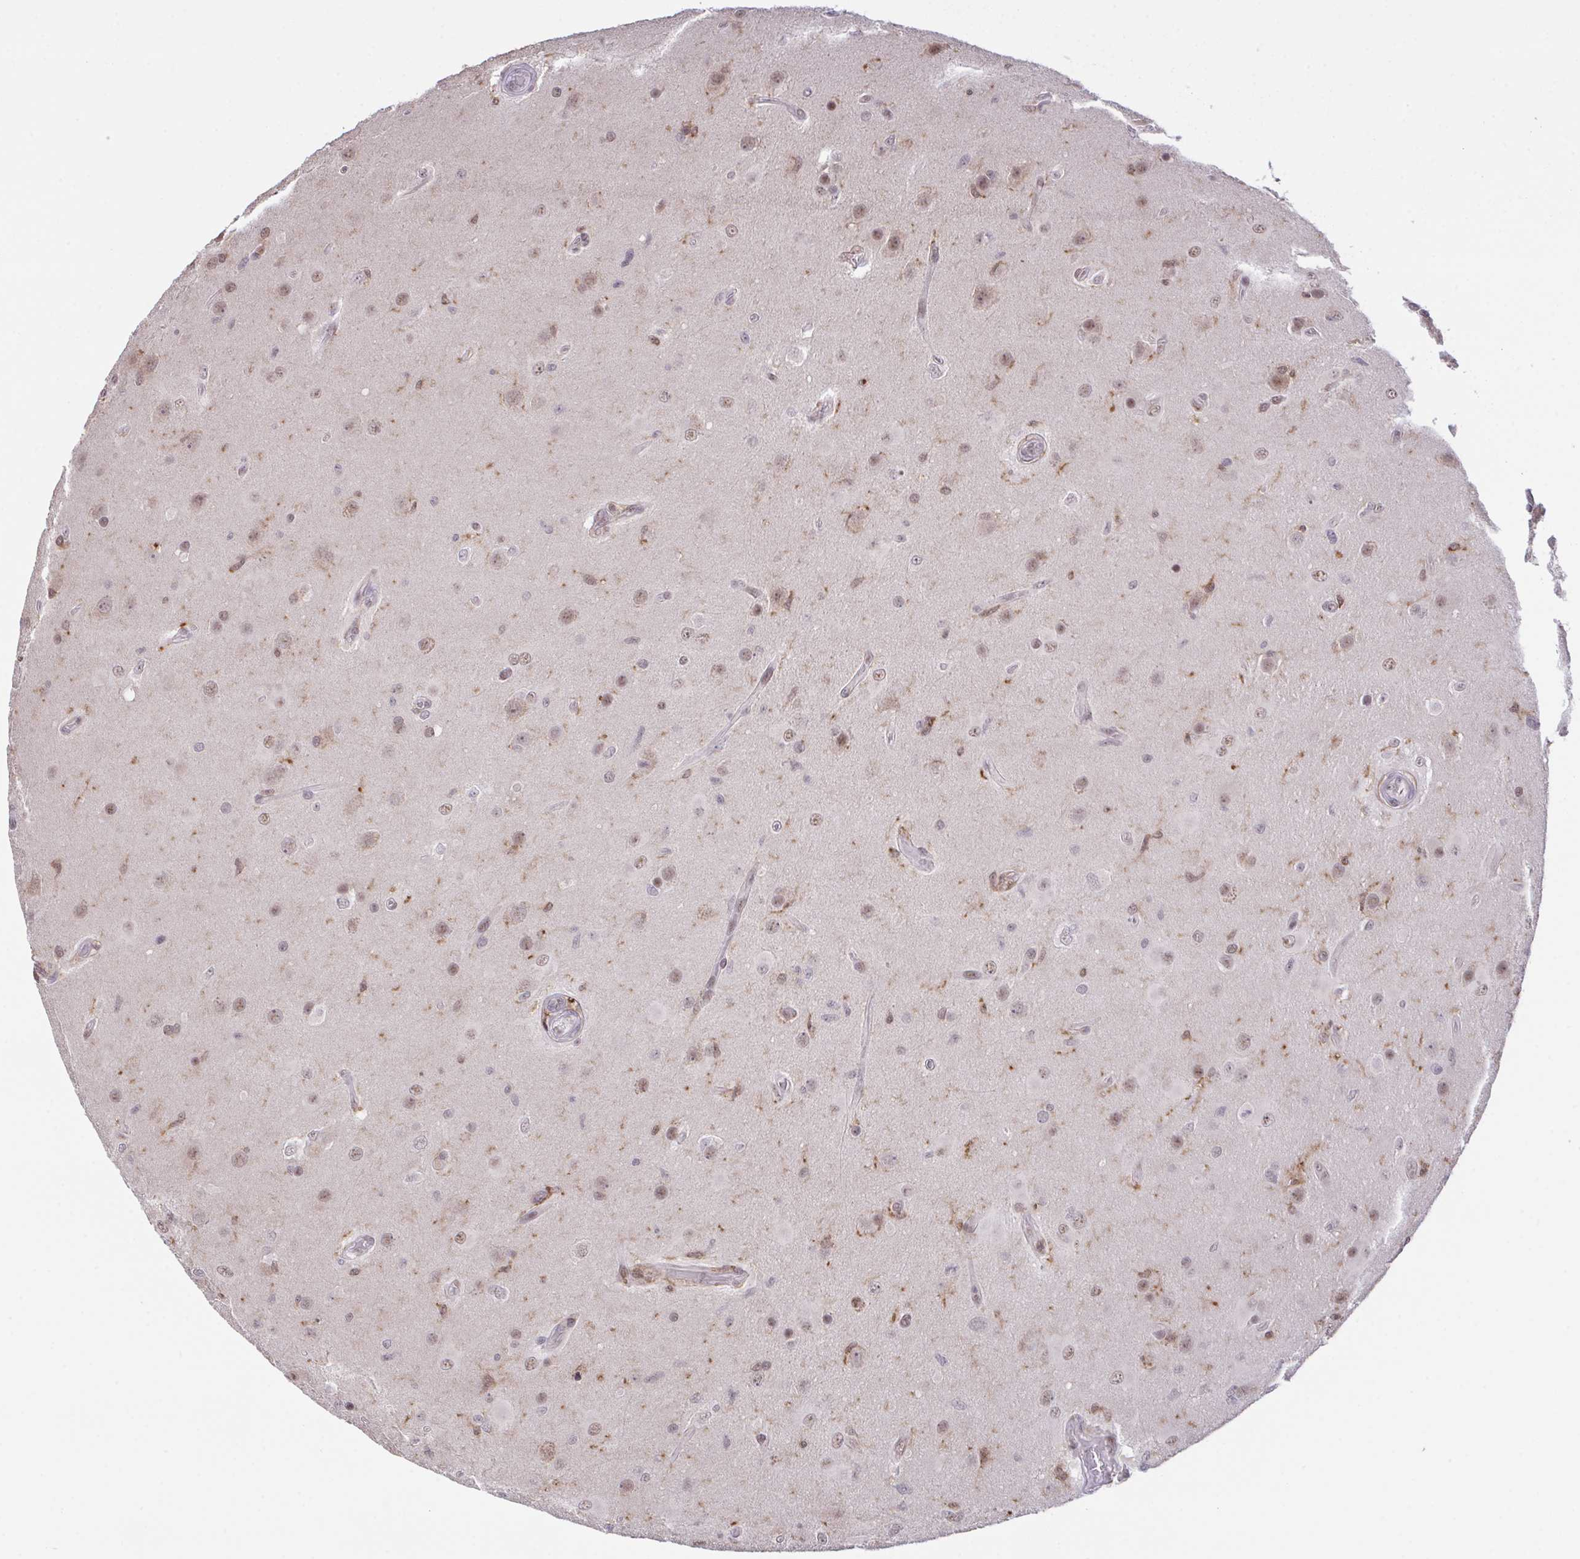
{"staining": {"intensity": "weak", "quantity": "25%-75%", "location": "nuclear"}, "tissue": "glioma", "cell_type": "Tumor cells", "image_type": "cancer", "snomed": [{"axis": "morphology", "description": "Glioma, malignant, High grade"}, {"axis": "topography", "description": "Brain"}], "caption": "IHC of glioma displays low levels of weak nuclear positivity in about 25%-75% of tumor cells. (brown staining indicates protein expression, while blue staining denotes nuclei).", "gene": "OR6K3", "patient": {"sex": "male", "age": 53}}